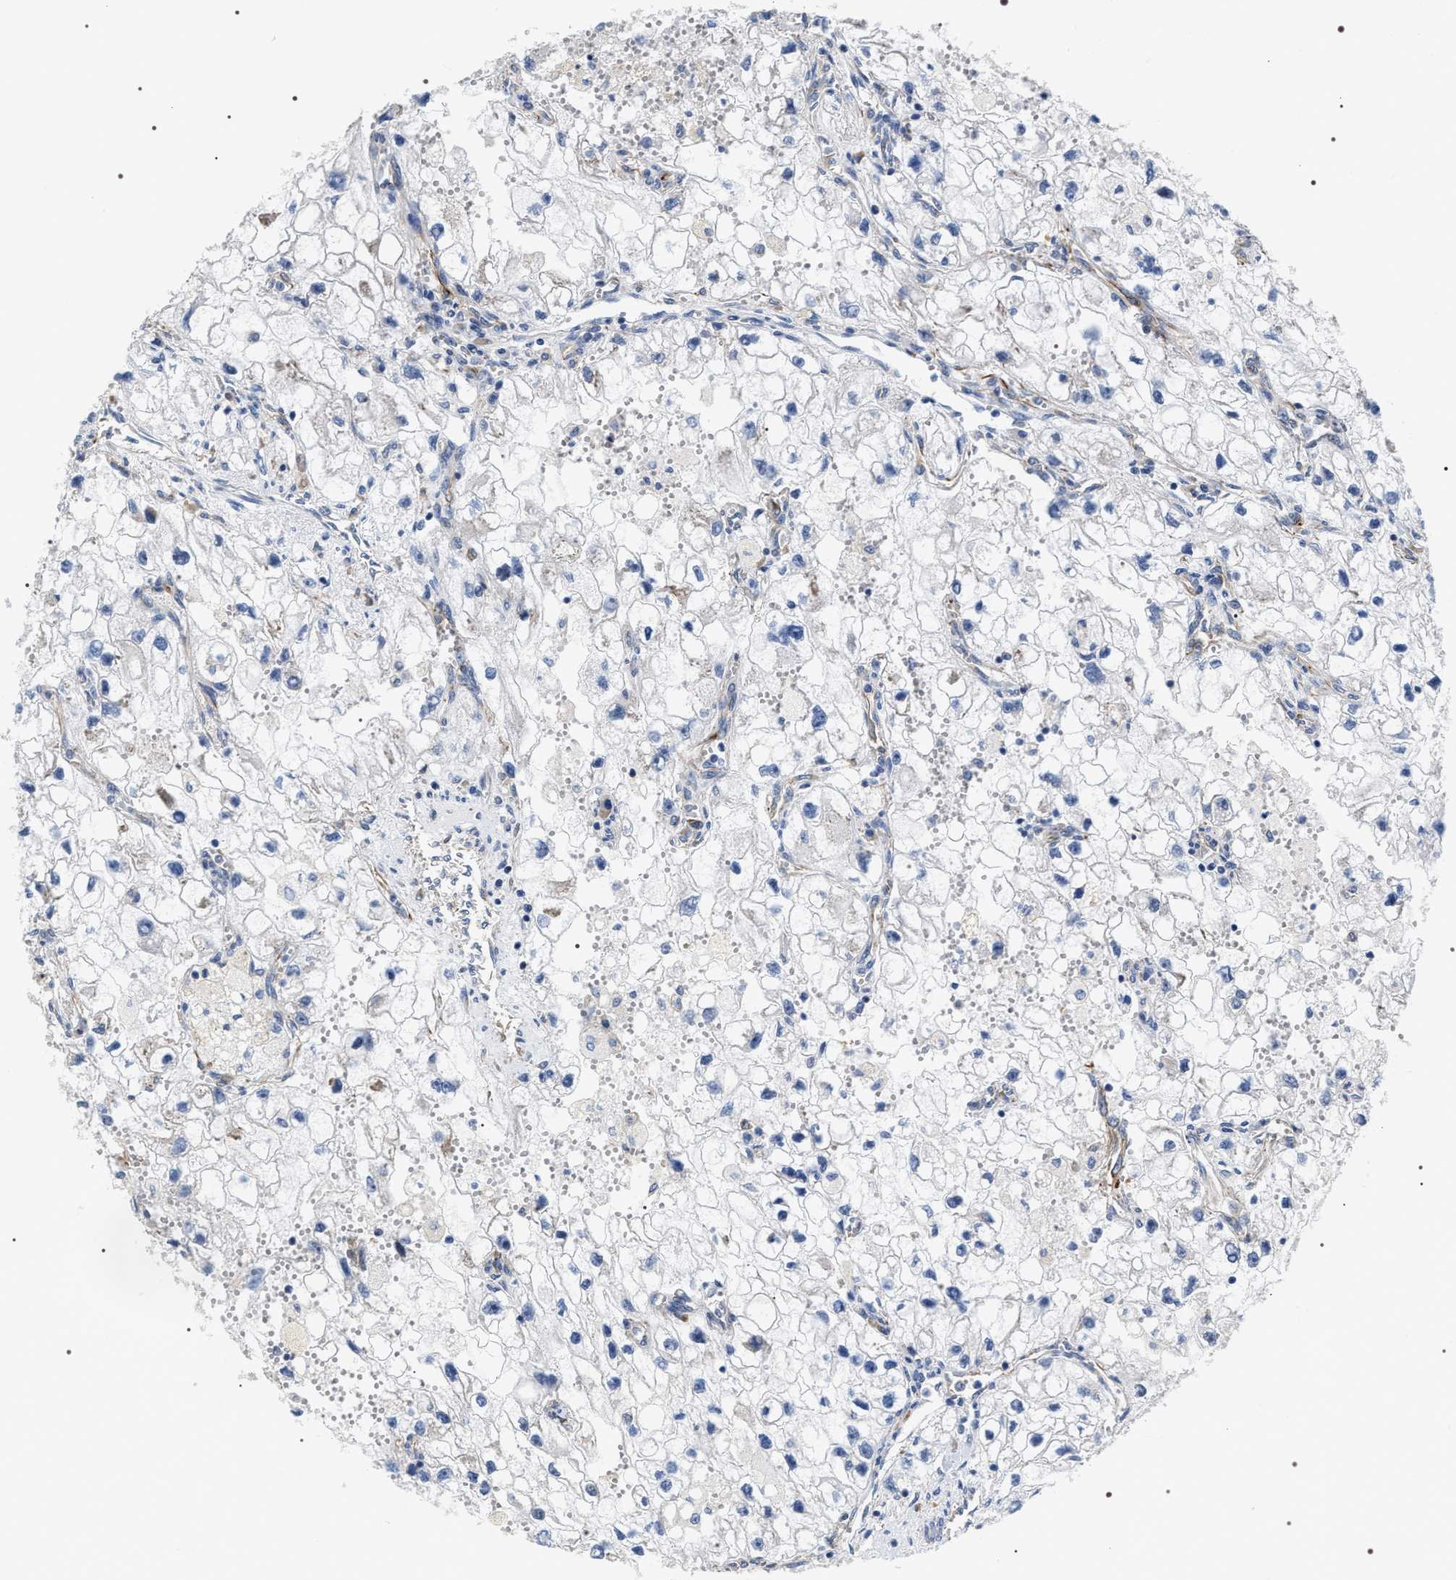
{"staining": {"intensity": "negative", "quantity": "none", "location": "none"}, "tissue": "renal cancer", "cell_type": "Tumor cells", "image_type": "cancer", "snomed": [{"axis": "morphology", "description": "Adenocarcinoma, NOS"}, {"axis": "topography", "description": "Kidney"}], "caption": "This is an IHC photomicrograph of human renal cancer. There is no expression in tumor cells.", "gene": "PKD1L1", "patient": {"sex": "female", "age": 70}}